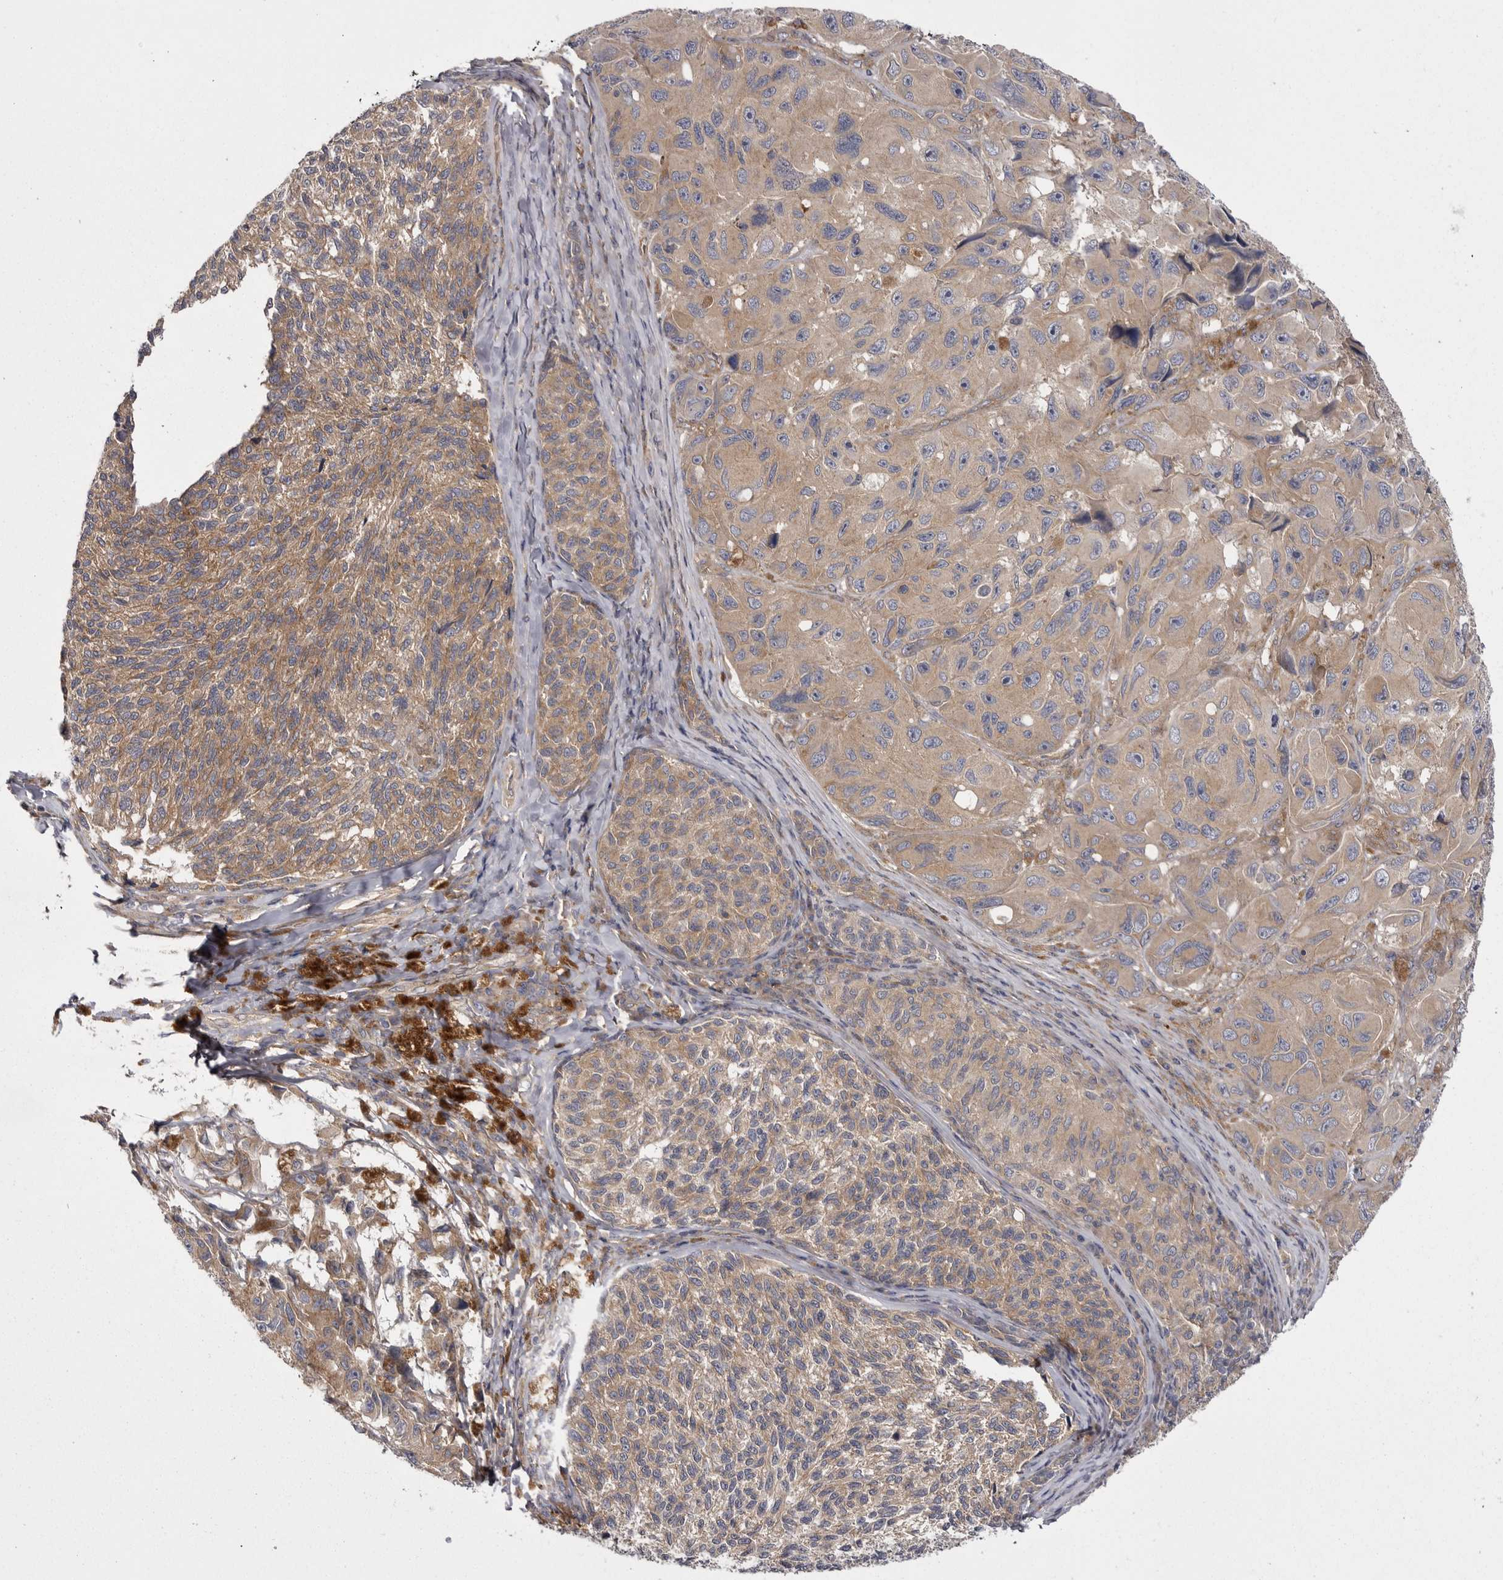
{"staining": {"intensity": "moderate", "quantity": ">75%", "location": "cytoplasmic/membranous"}, "tissue": "melanoma", "cell_type": "Tumor cells", "image_type": "cancer", "snomed": [{"axis": "morphology", "description": "Malignant melanoma, NOS"}, {"axis": "topography", "description": "Skin"}], "caption": "Protein staining exhibits moderate cytoplasmic/membranous positivity in about >75% of tumor cells in malignant melanoma.", "gene": "OSBPL9", "patient": {"sex": "female", "age": 73}}